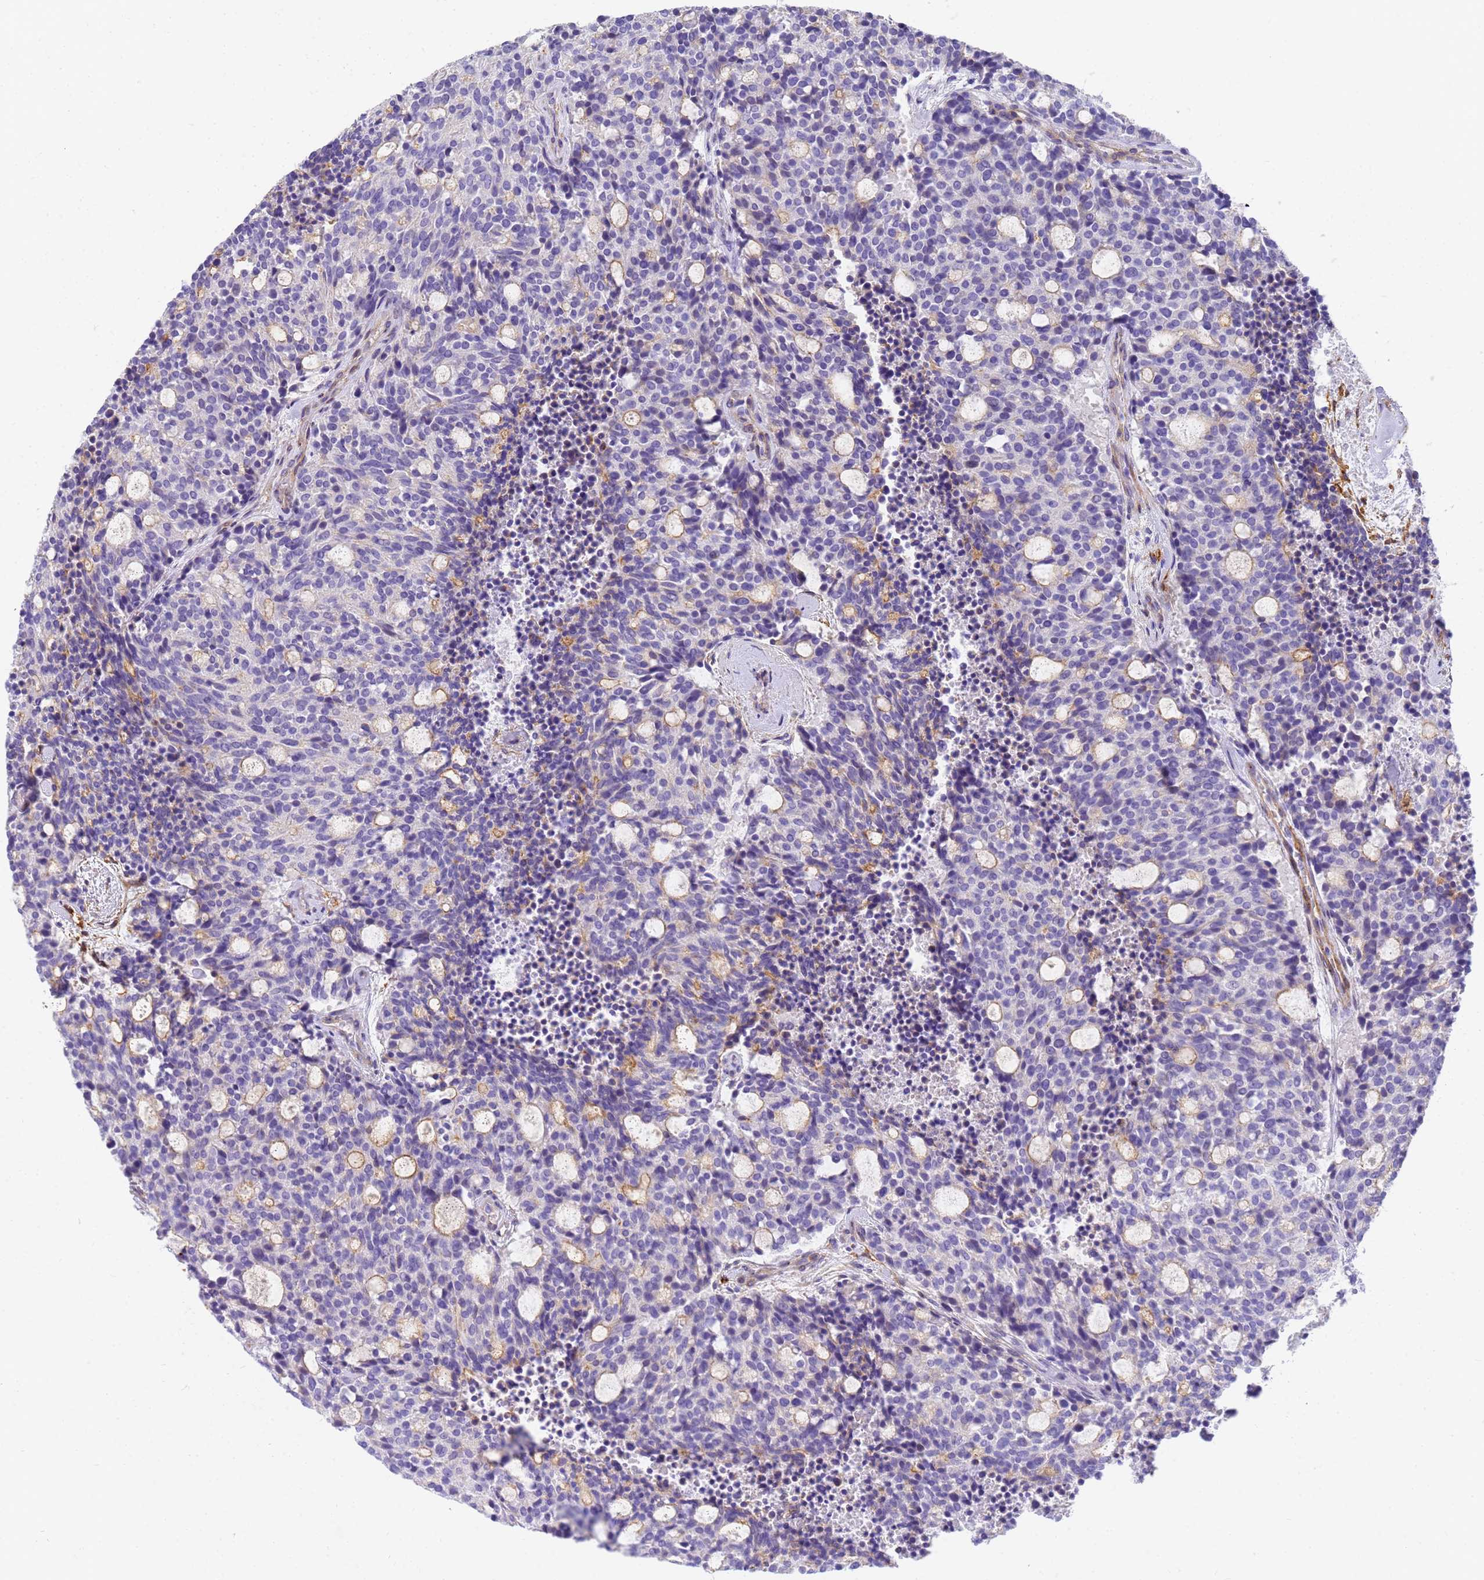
{"staining": {"intensity": "weak", "quantity": "<25%", "location": "cytoplasmic/membranous"}, "tissue": "carcinoid", "cell_type": "Tumor cells", "image_type": "cancer", "snomed": [{"axis": "morphology", "description": "Carcinoid, malignant, NOS"}, {"axis": "topography", "description": "Pancreas"}], "caption": "Histopathology image shows no significant protein positivity in tumor cells of carcinoid (malignant). (Stains: DAB (3,3'-diaminobenzidine) immunohistochemistry (IHC) with hematoxylin counter stain, Microscopy: brightfield microscopy at high magnification).", "gene": "MVB12A", "patient": {"sex": "female", "age": 54}}